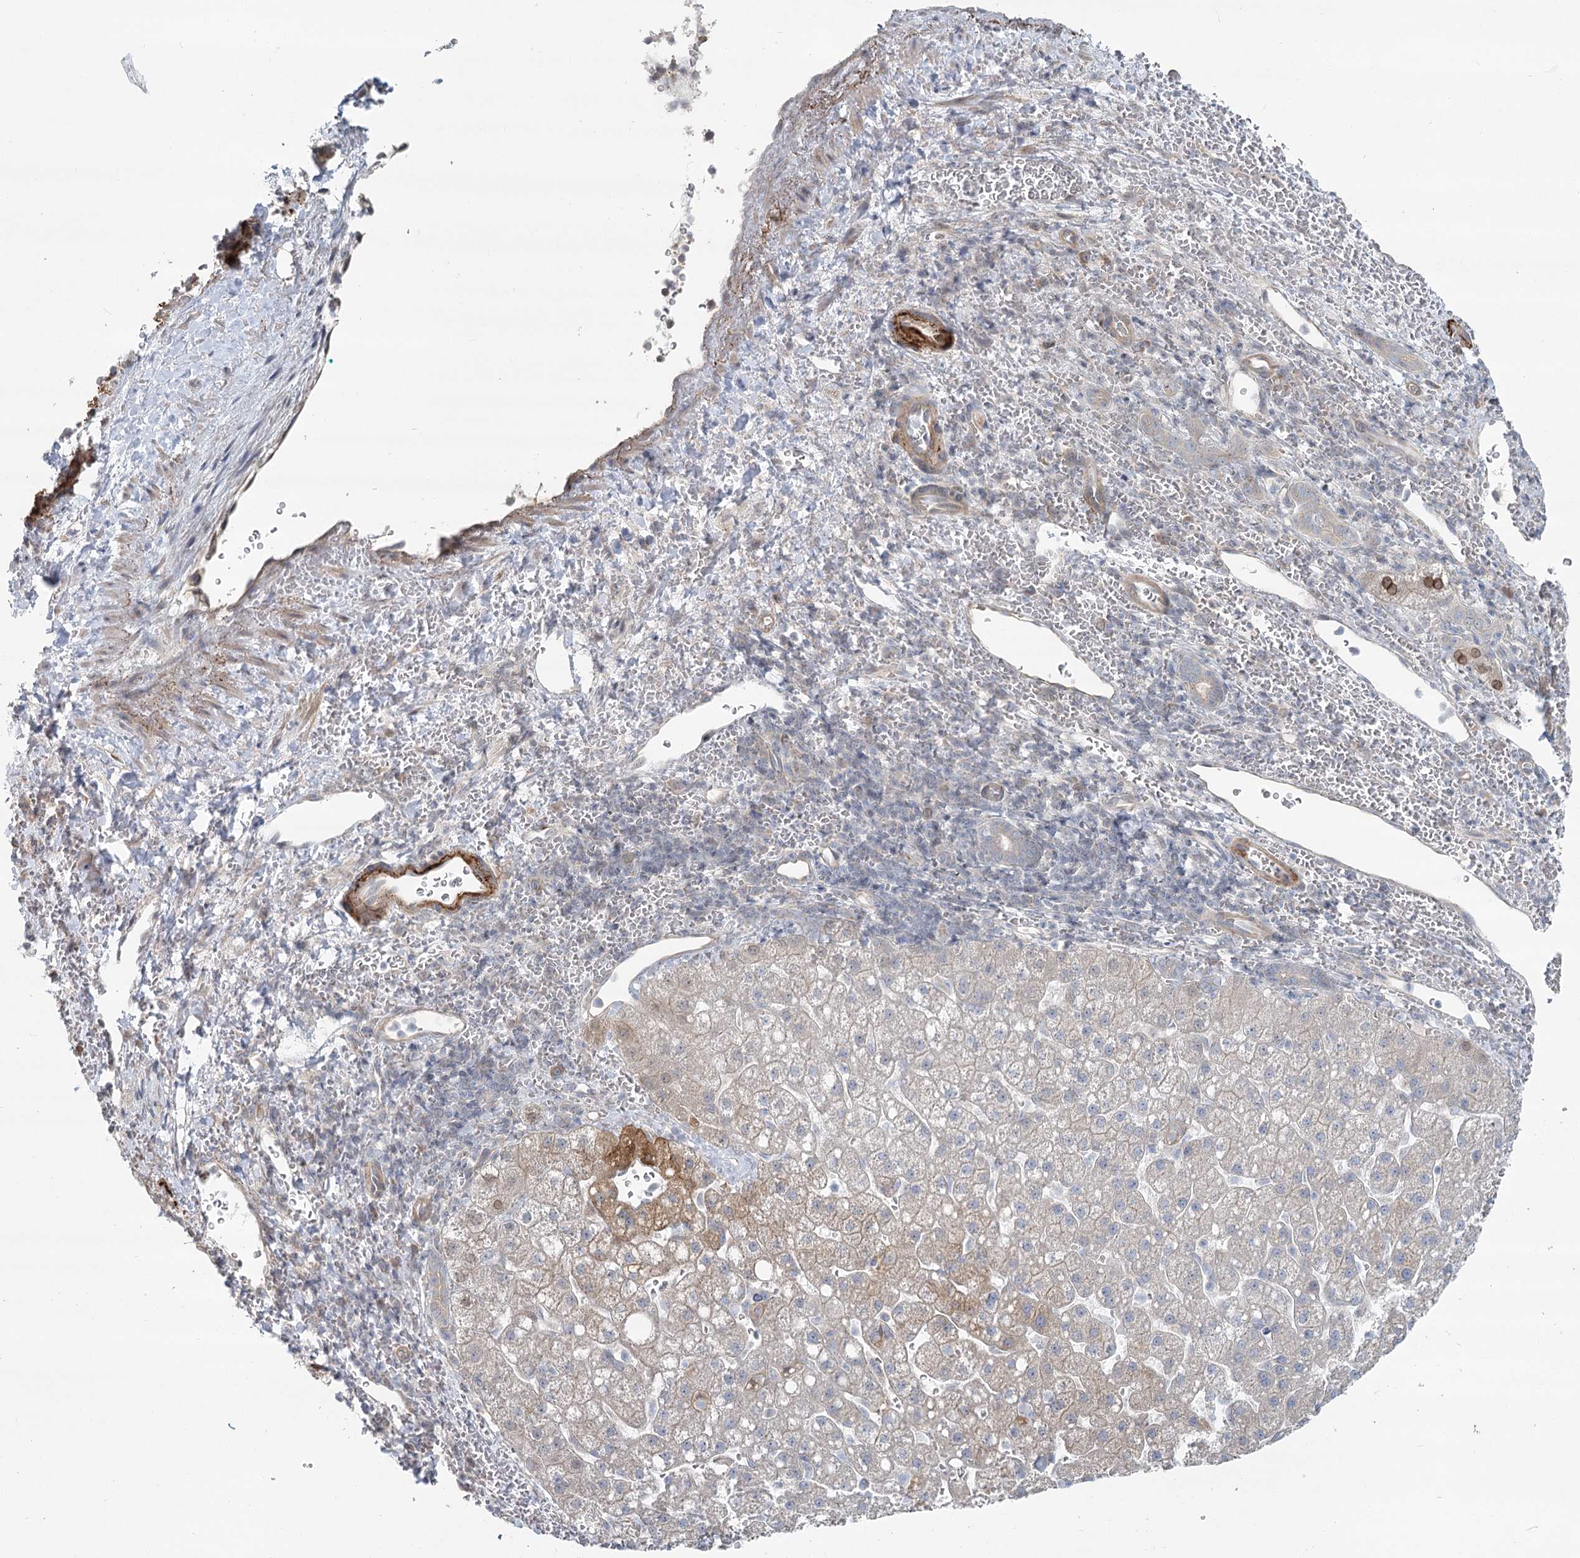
{"staining": {"intensity": "weak", "quantity": "25%-75%", "location": "cytoplasmic/membranous"}, "tissue": "liver cancer", "cell_type": "Tumor cells", "image_type": "cancer", "snomed": [{"axis": "morphology", "description": "Carcinoma, Hepatocellular, NOS"}, {"axis": "topography", "description": "Liver"}], "caption": "A high-resolution histopathology image shows immunohistochemistry (IHC) staining of liver cancer, which exhibits weak cytoplasmic/membranous staining in about 25%-75% of tumor cells. (brown staining indicates protein expression, while blue staining denotes nuclei).", "gene": "SPINK13", "patient": {"sex": "male", "age": 57}}